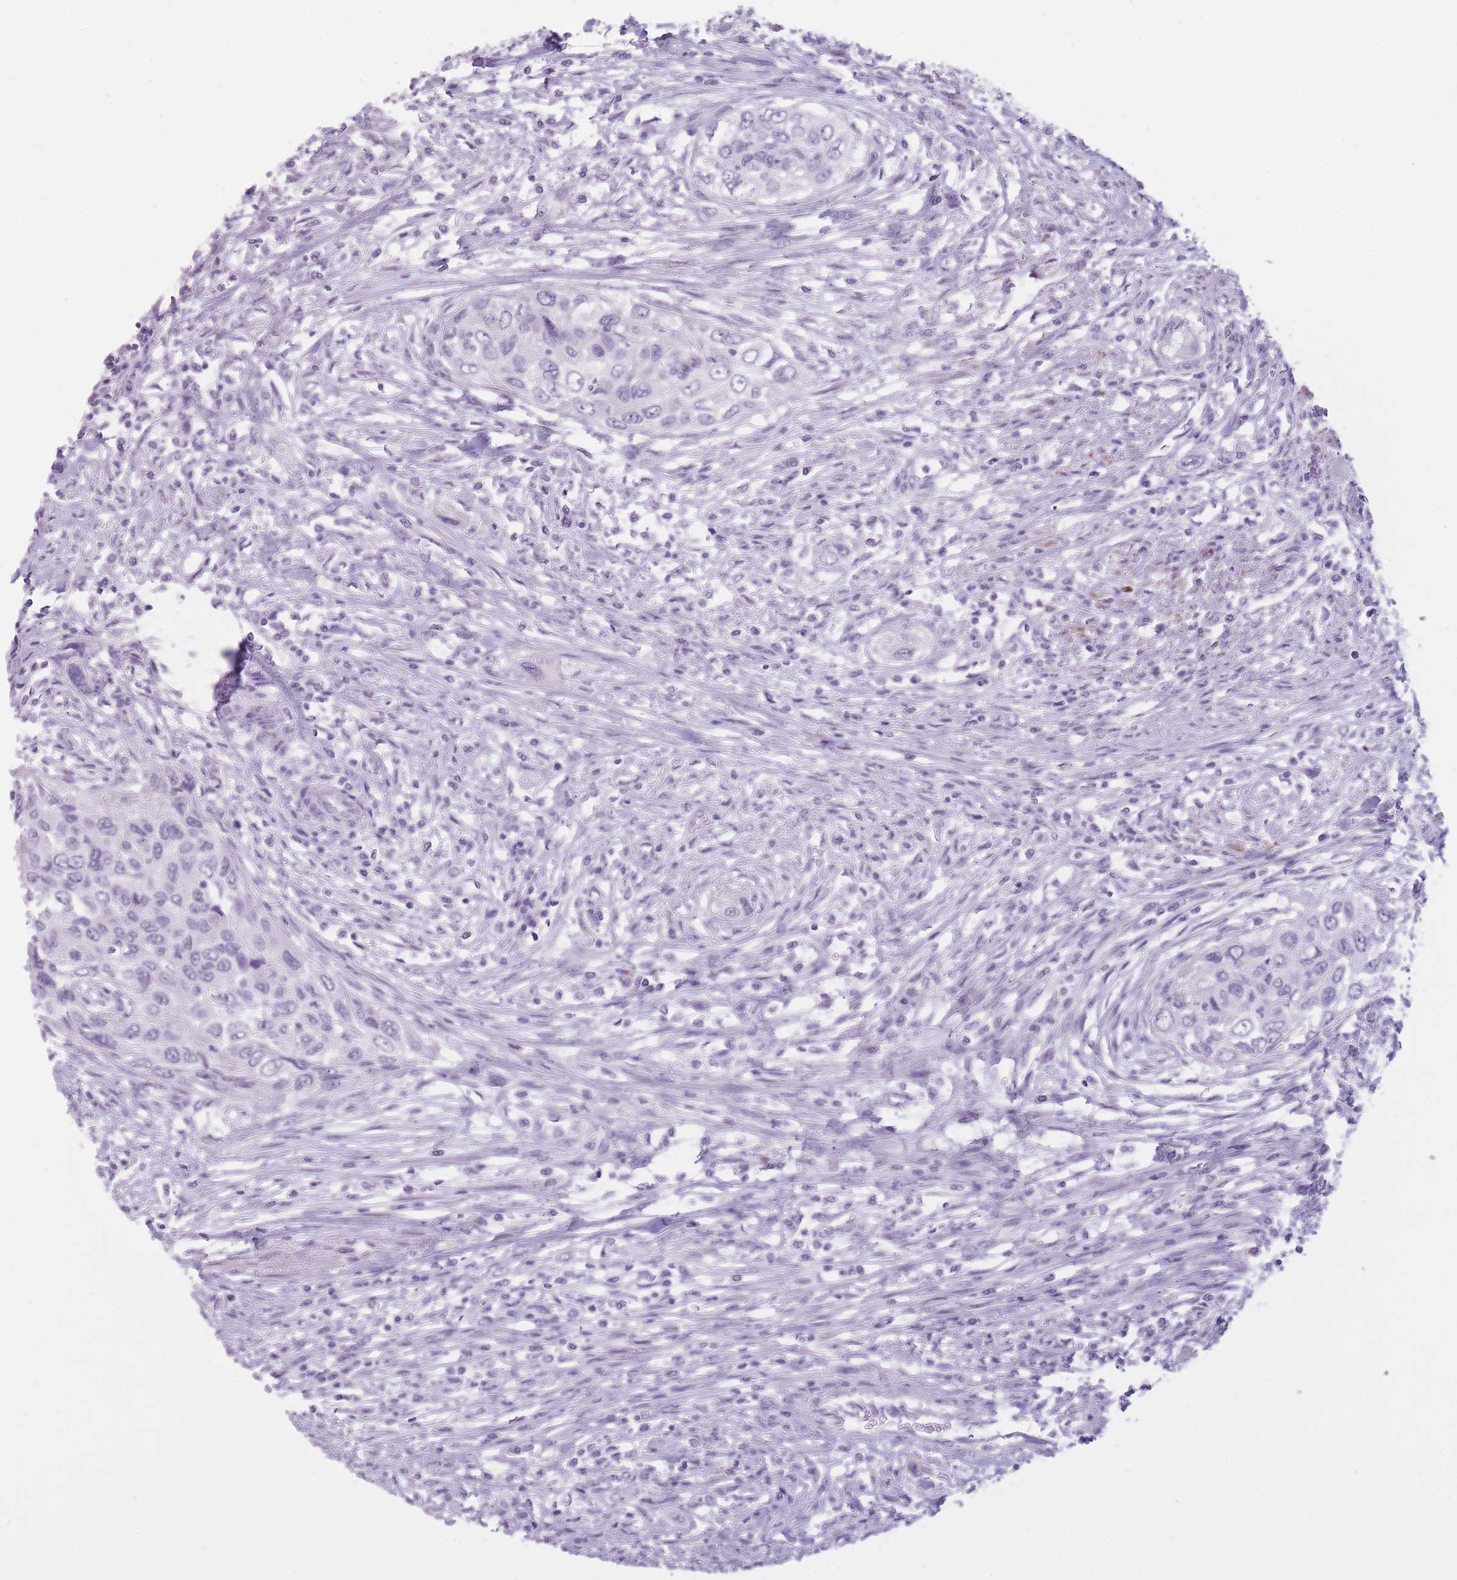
{"staining": {"intensity": "negative", "quantity": "none", "location": "none"}, "tissue": "urothelial cancer", "cell_type": "Tumor cells", "image_type": "cancer", "snomed": [{"axis": "morphology", "description": "Urothelial carcinoma, High grade"}, {"axis": "topography", "description": "Urinary bladder"}], "caption": "Micrograph shows no protein staining in tumor cells of urothelial cancer tissue.", "gene": "GOLGA6D", "patient": {"sex": "female", "age": 60}}